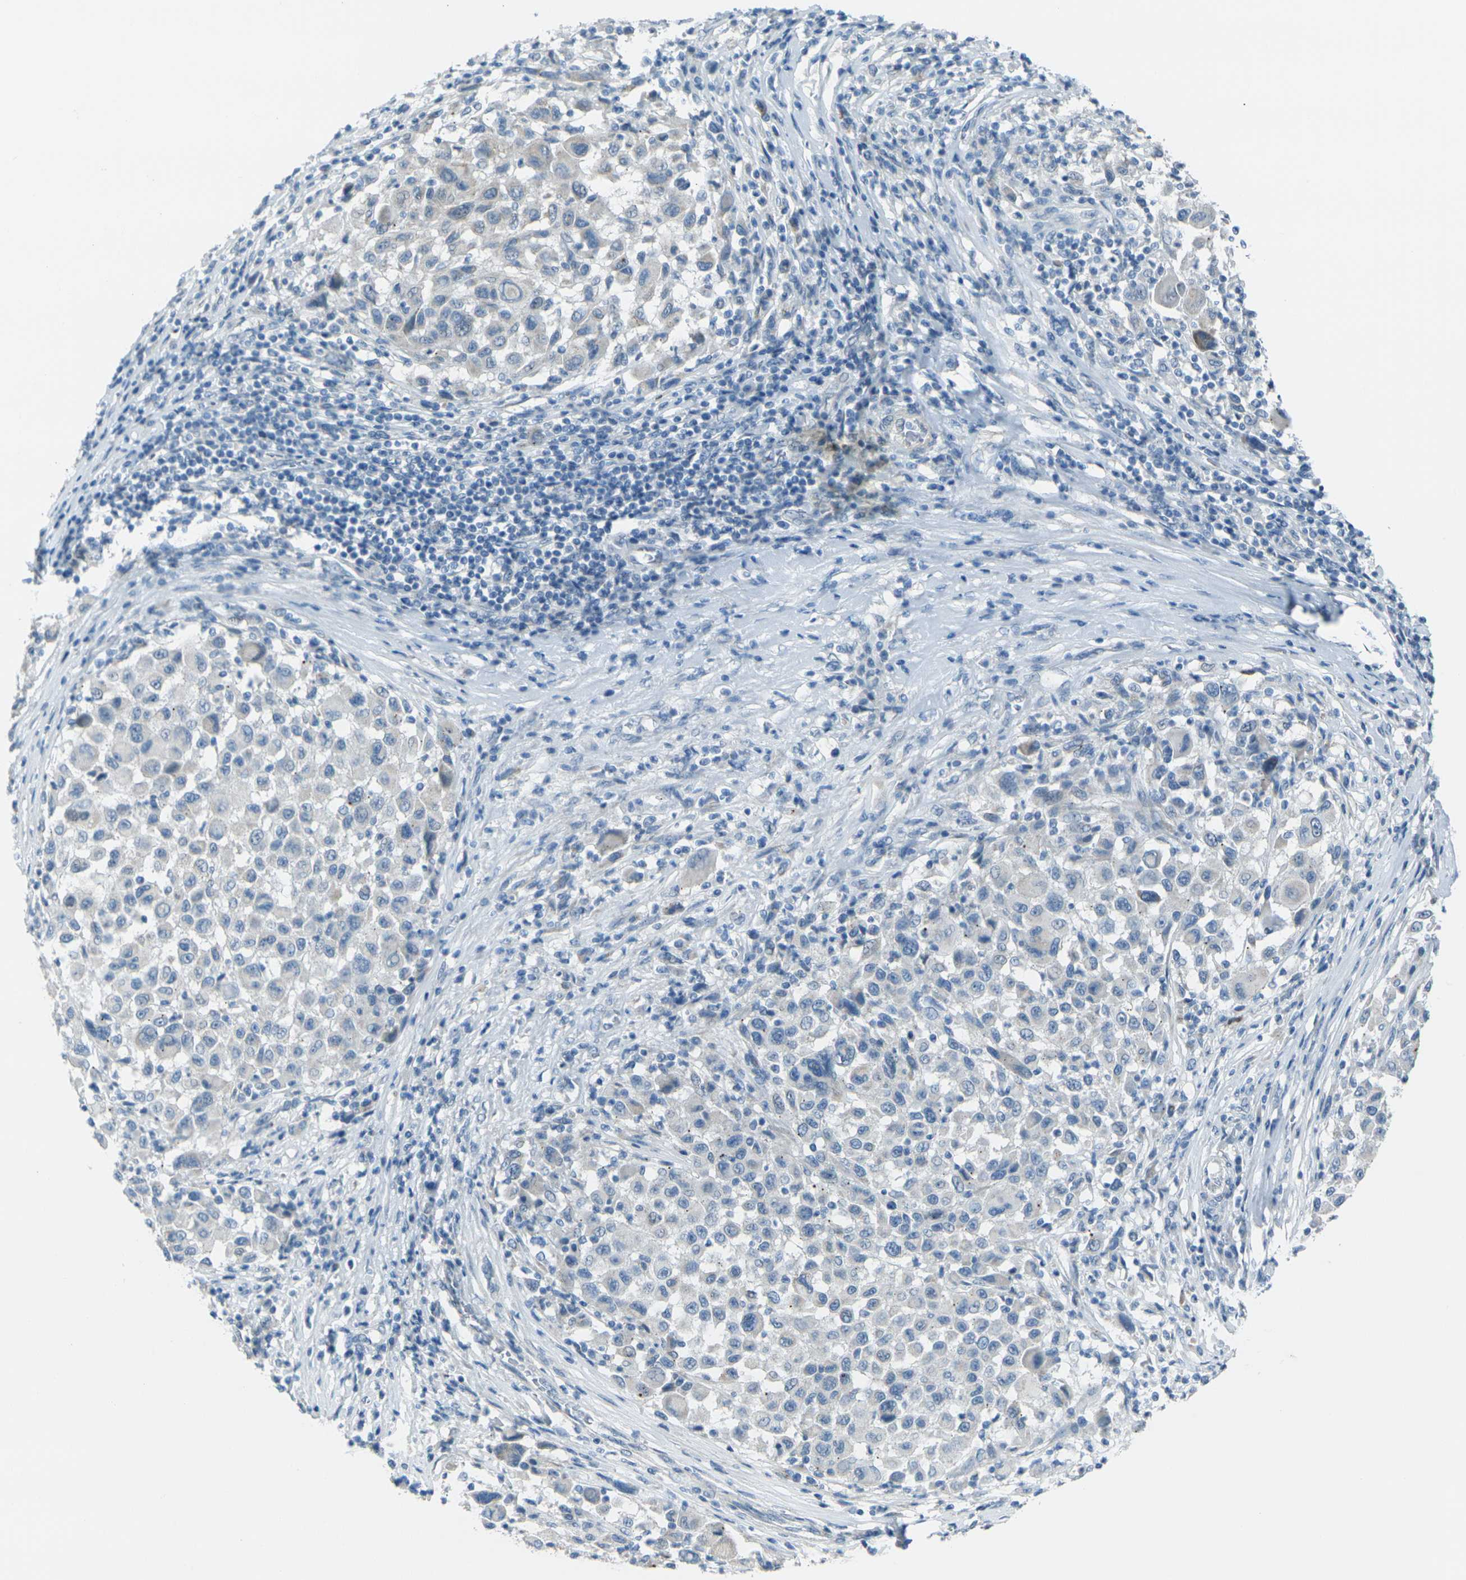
{"staining": {"intensity": "negative", "quantity": "none", "location": "none"}, "tissue": "melanoma", "cell_type": "Tumor cells", "image_type": "cancer", "snomed": [{"axis": "morphology", "description": "Malignant melanoma, Metastatic site"}, {"axis": "topography", "description": "Lymph node"}], "caption": "There is no significant staining in tumor cells of melanoma.", "gene": "ANKRD46", "patient": {"sex": "male", "age": 61}}